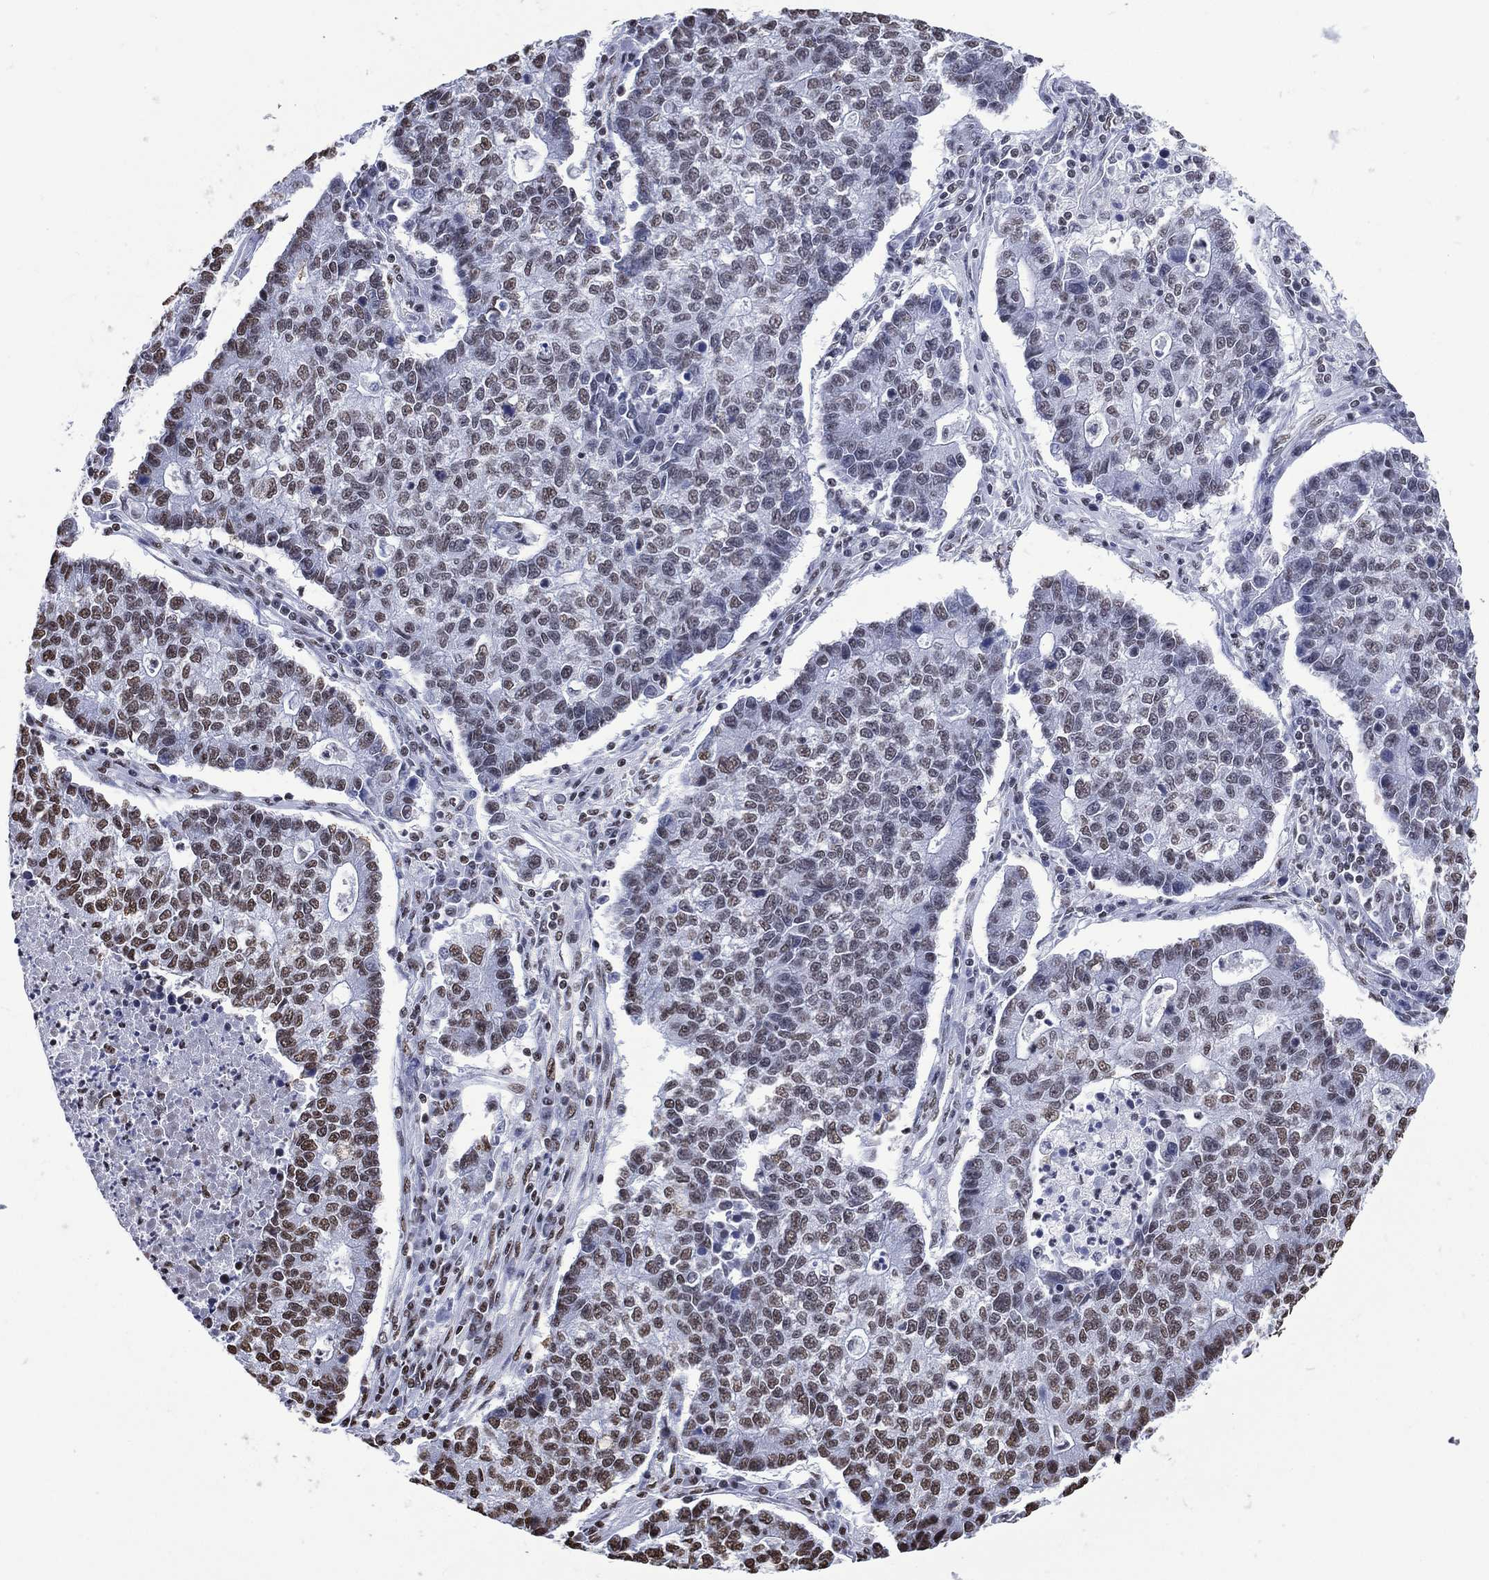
{"staining": {"intensity": "moderate", "quantity": "25%-75%", "location": "nuclear"}, "tissue": "lung cancer", "cell_type": "Tumor cells", "image_type": "cancer", "snomed": [{"axis": "morphology", "description": "Adenocarcinoma, NOS"}, {"axis": "topography", "description": "Lung"}], "caption": "IHC of human adenocarcinoma (lung) demonstrates medium levels of moderate nuclear expression in approximately 25%-75% of tumor cells. (Stains: DAB (3,3'-diaminobenzidine) in brown, nuclei in blue, Microscopy: brightfield microscopy at high magnification).", "gene": "RETREG2", "patient": {"sex": "male", "age": 57}}